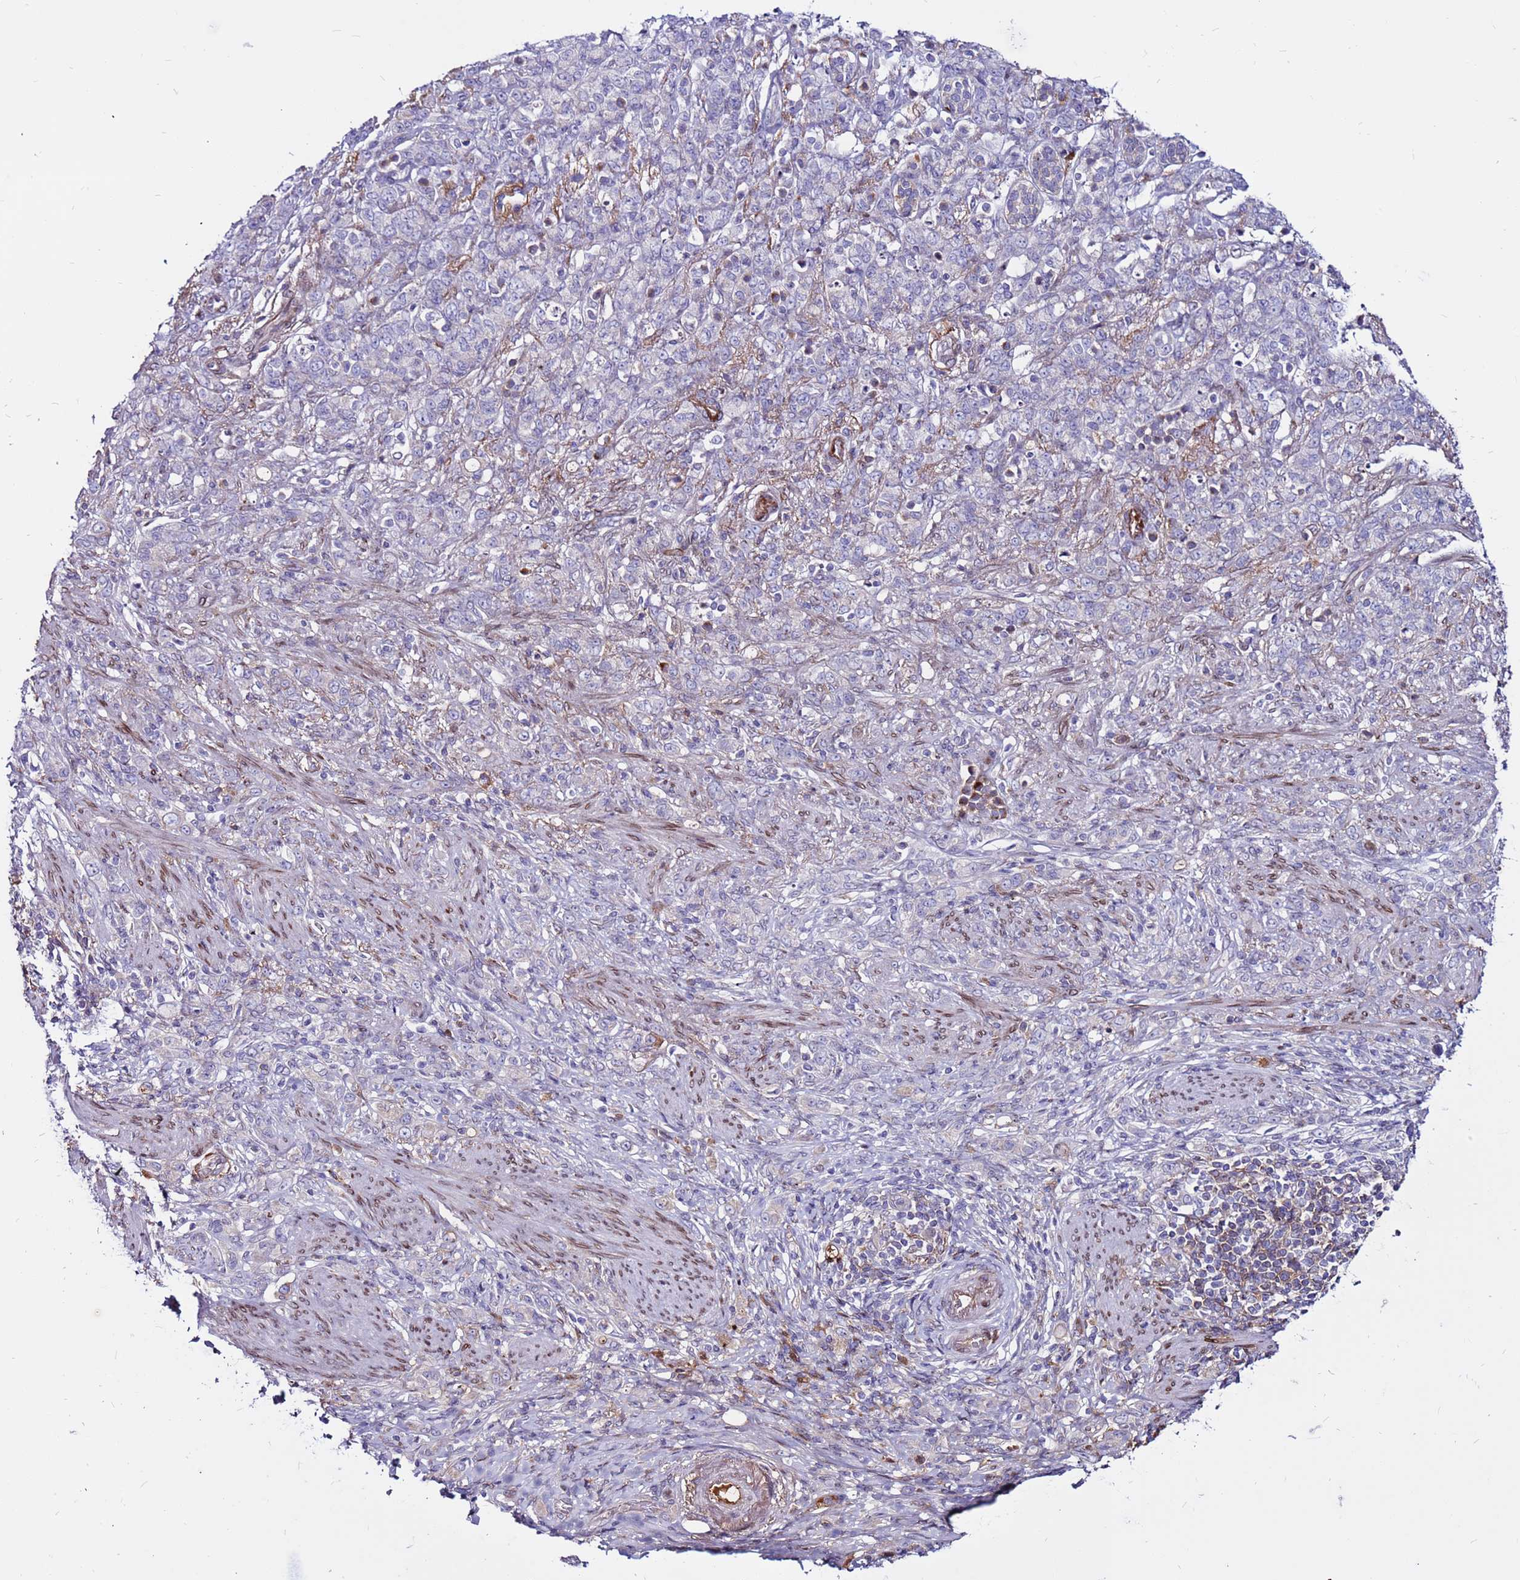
{"staining": {"intensity": "negative", "quantity": "none", "location": "none"}, "tissue": "stomach cancer", "cell_type": "Tumor cells", "image_type": "cancer", "snomed": [{"axis": "morphology", "description": "Adenocarcinoma, NOS"}, {"axis": "topography", "description": "Stomach"}], "caption": "An image of stomach adenocarcinoma stained for a protein displays no brown staining in tumor cells.", "gene": "CCDC71", "patient": {"sex": "female", "age": 79}}